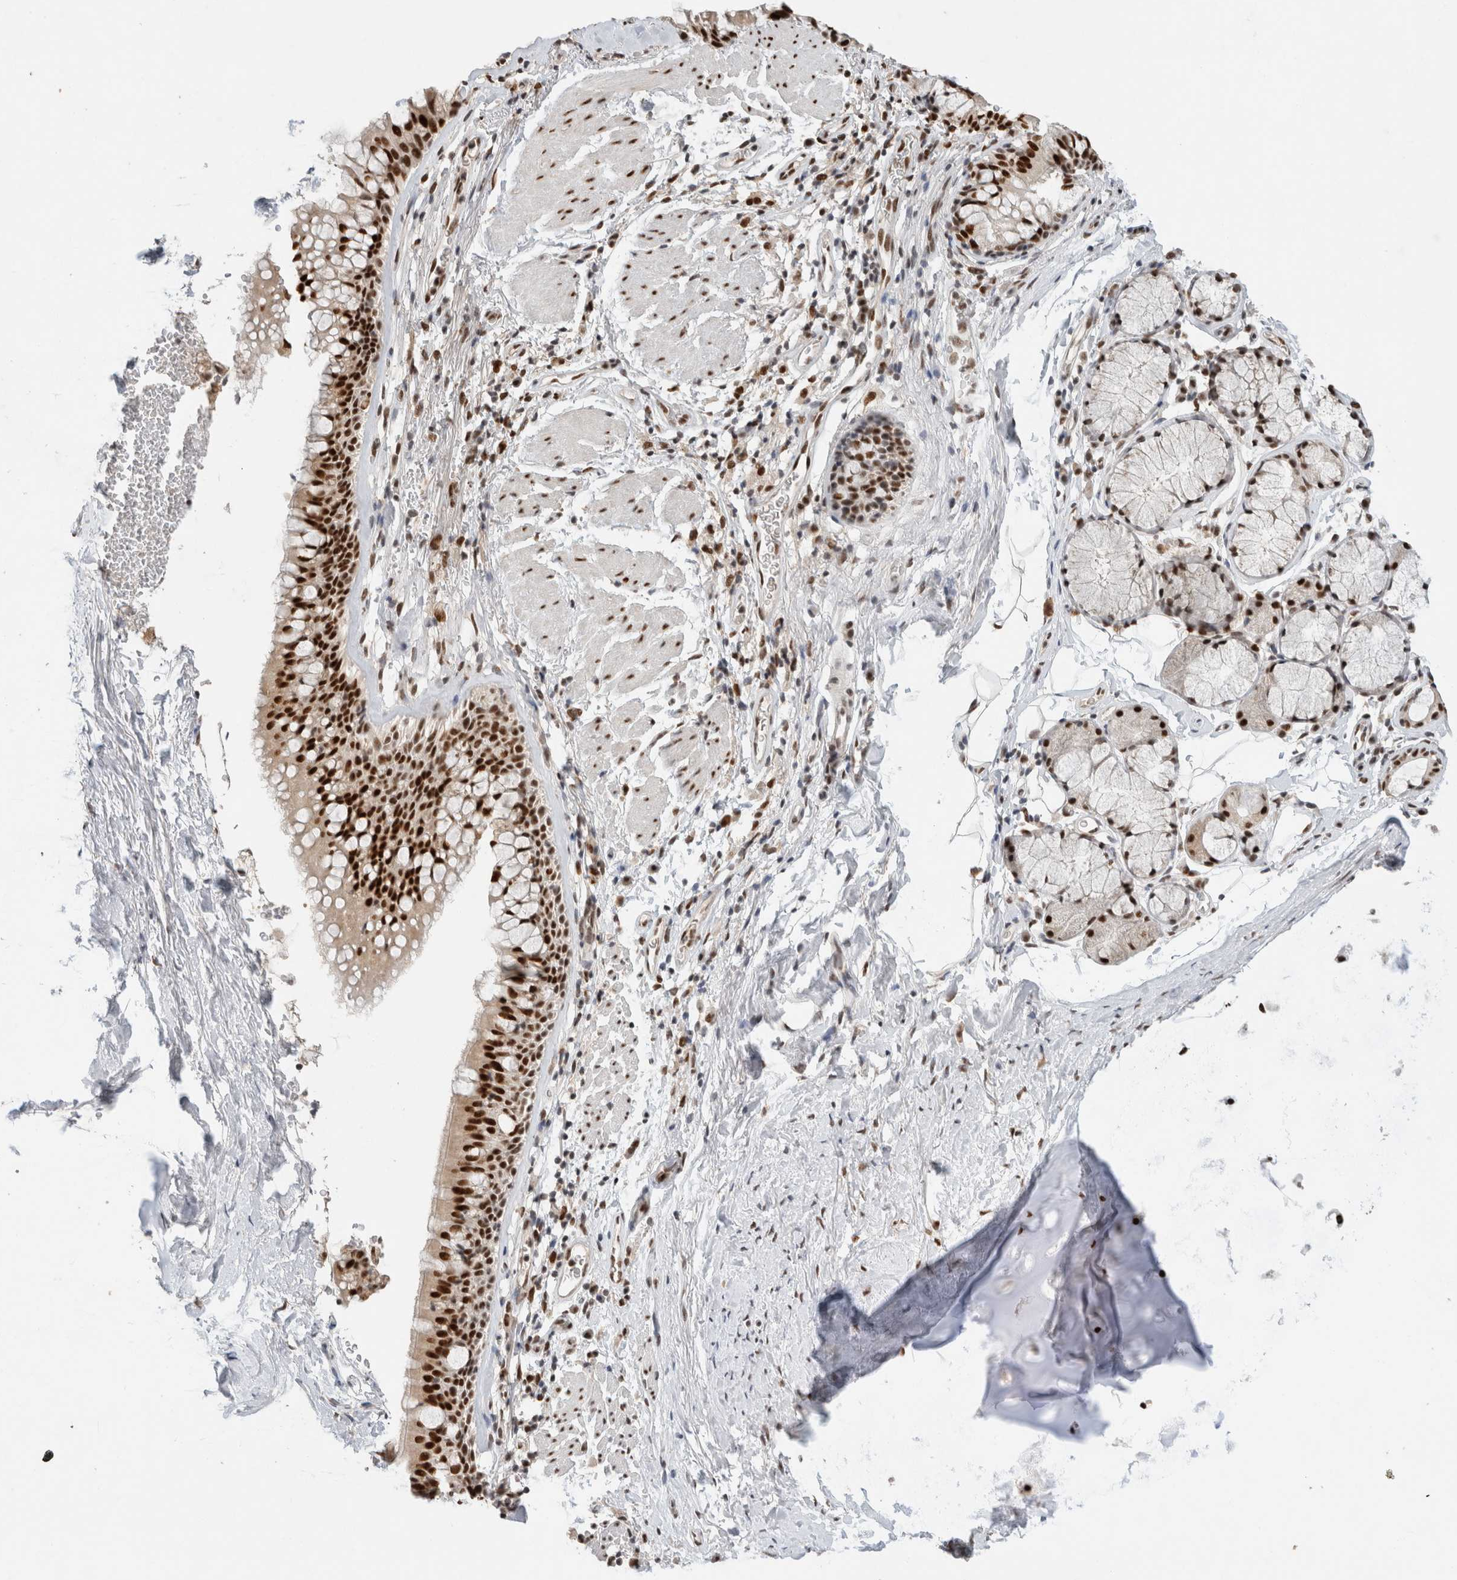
{"staining": {"intensity": "strong", "quantity": ">75%", "location": "nuclear"}, "tissue": "bronchus", "cell_type": "Respiratory epithelial cells", "image_type": "normal", "snomed": [{"axis": "morphology", "description": "Normal tissue, NOS"}, {"axis": "topography", "description": "Cartilage tissue"}, {"axis": "topography", "description": "Bronchus"}], "caption": "This image reveals immunohistochemistry (IHC) staining of normal bronchus, with high strong nuclear positivity in about >75% of respiratory epithelial cells.", "gene": "DDX42", "patient": {"sex": "female", "age": 53}}